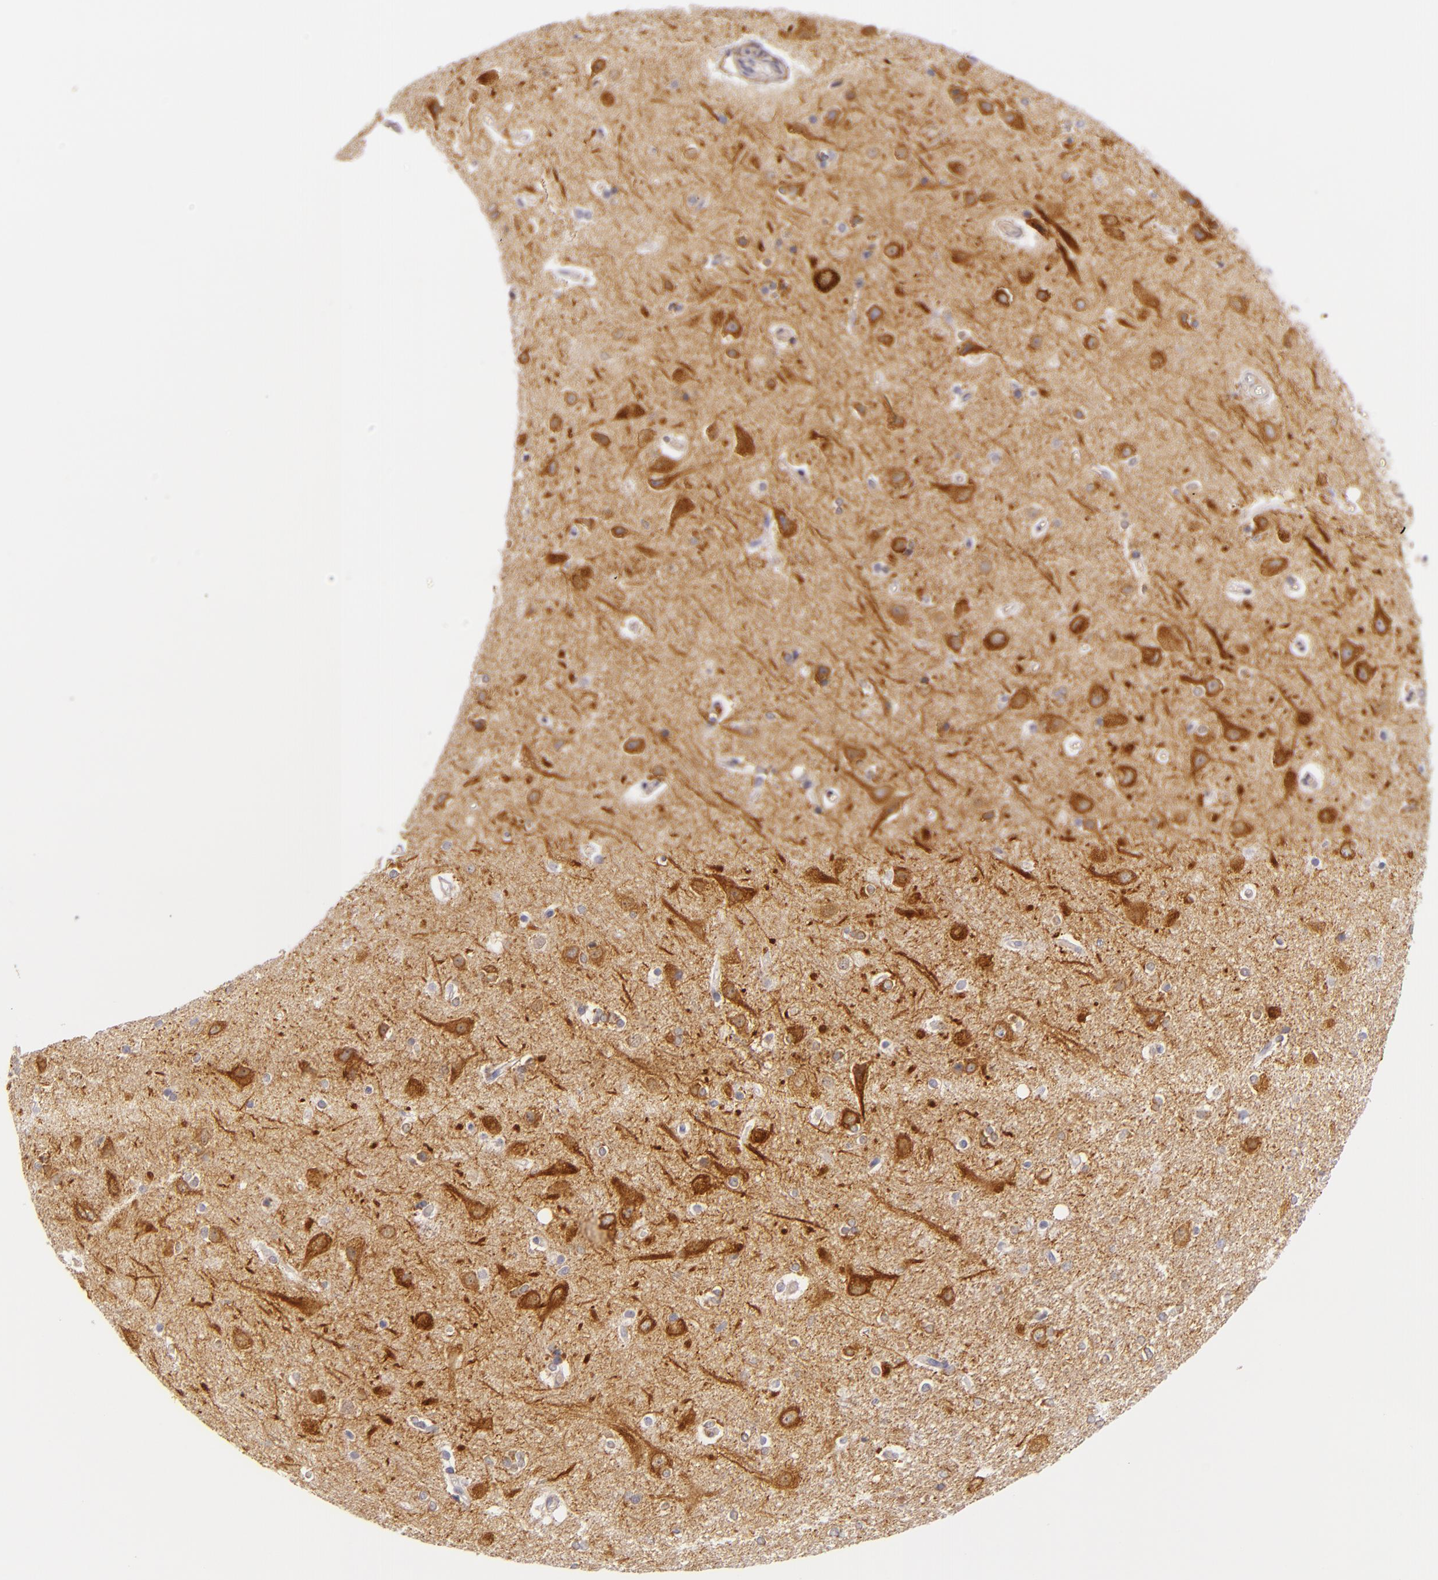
{"staining": {"intensity": "moderate", "quantity": ">75%", "location": "cytoplasmic/membranous"}, "tissue": "cerebral cortex", "cell_type": "Endothelial cells", "image_type": "normal", "snomed": [{"axis": "morphology", "description": "Normal tissue, NOS"}, {"axis": "topography", "description": "Cerebral cortex"}], "caption": "The image reveals staining of benign cerebral cortex, revealing moderate cytoplasmic/membranous protein expression (brown color) within endothelial cells.", "gene": "CTSF", "patient": {"sex": "female", "age": 54}}